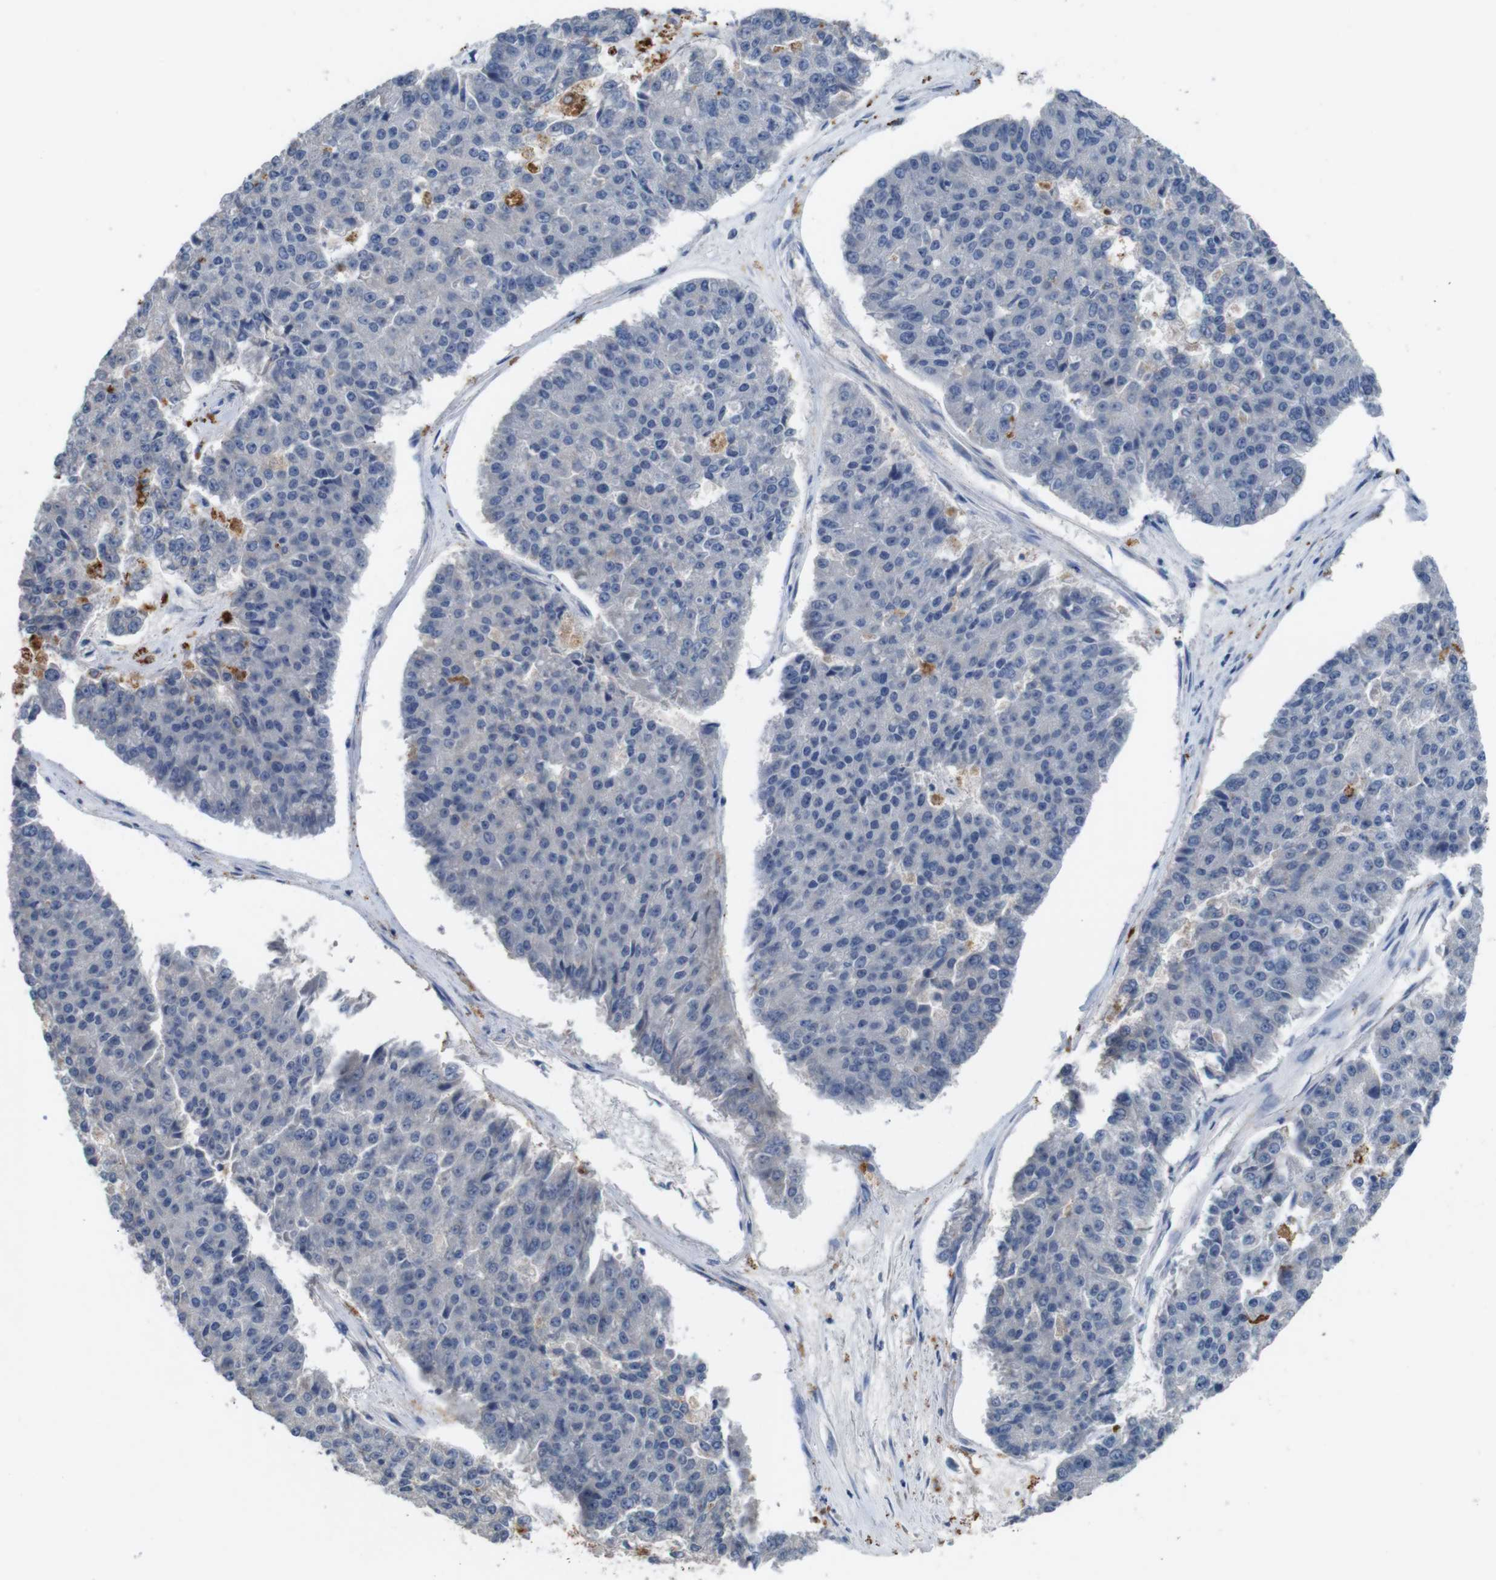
{"staining": {"intensity": "negative", "quantity": "none", "location": "none"}, "tissue": "pancreatic cancer", "cell_type": "Tumor cells", "image_type": "cancer", "snomed": [{"axis": "morphology", "description": "Adenocarcinoma, NOS"}, {"axis": "topography", "description": "Pancreas"}], "caption": "Protein analysis of pancreatic cancer (adenocarcinoma) demonstrates no significant positivity in tumor cells. The staining is performed using DAB brown chromogen with nuclei counter-stained in using hematoxylin.", "gene": "SLC2A8", "patient": {"sex": "male", "age": 50}}